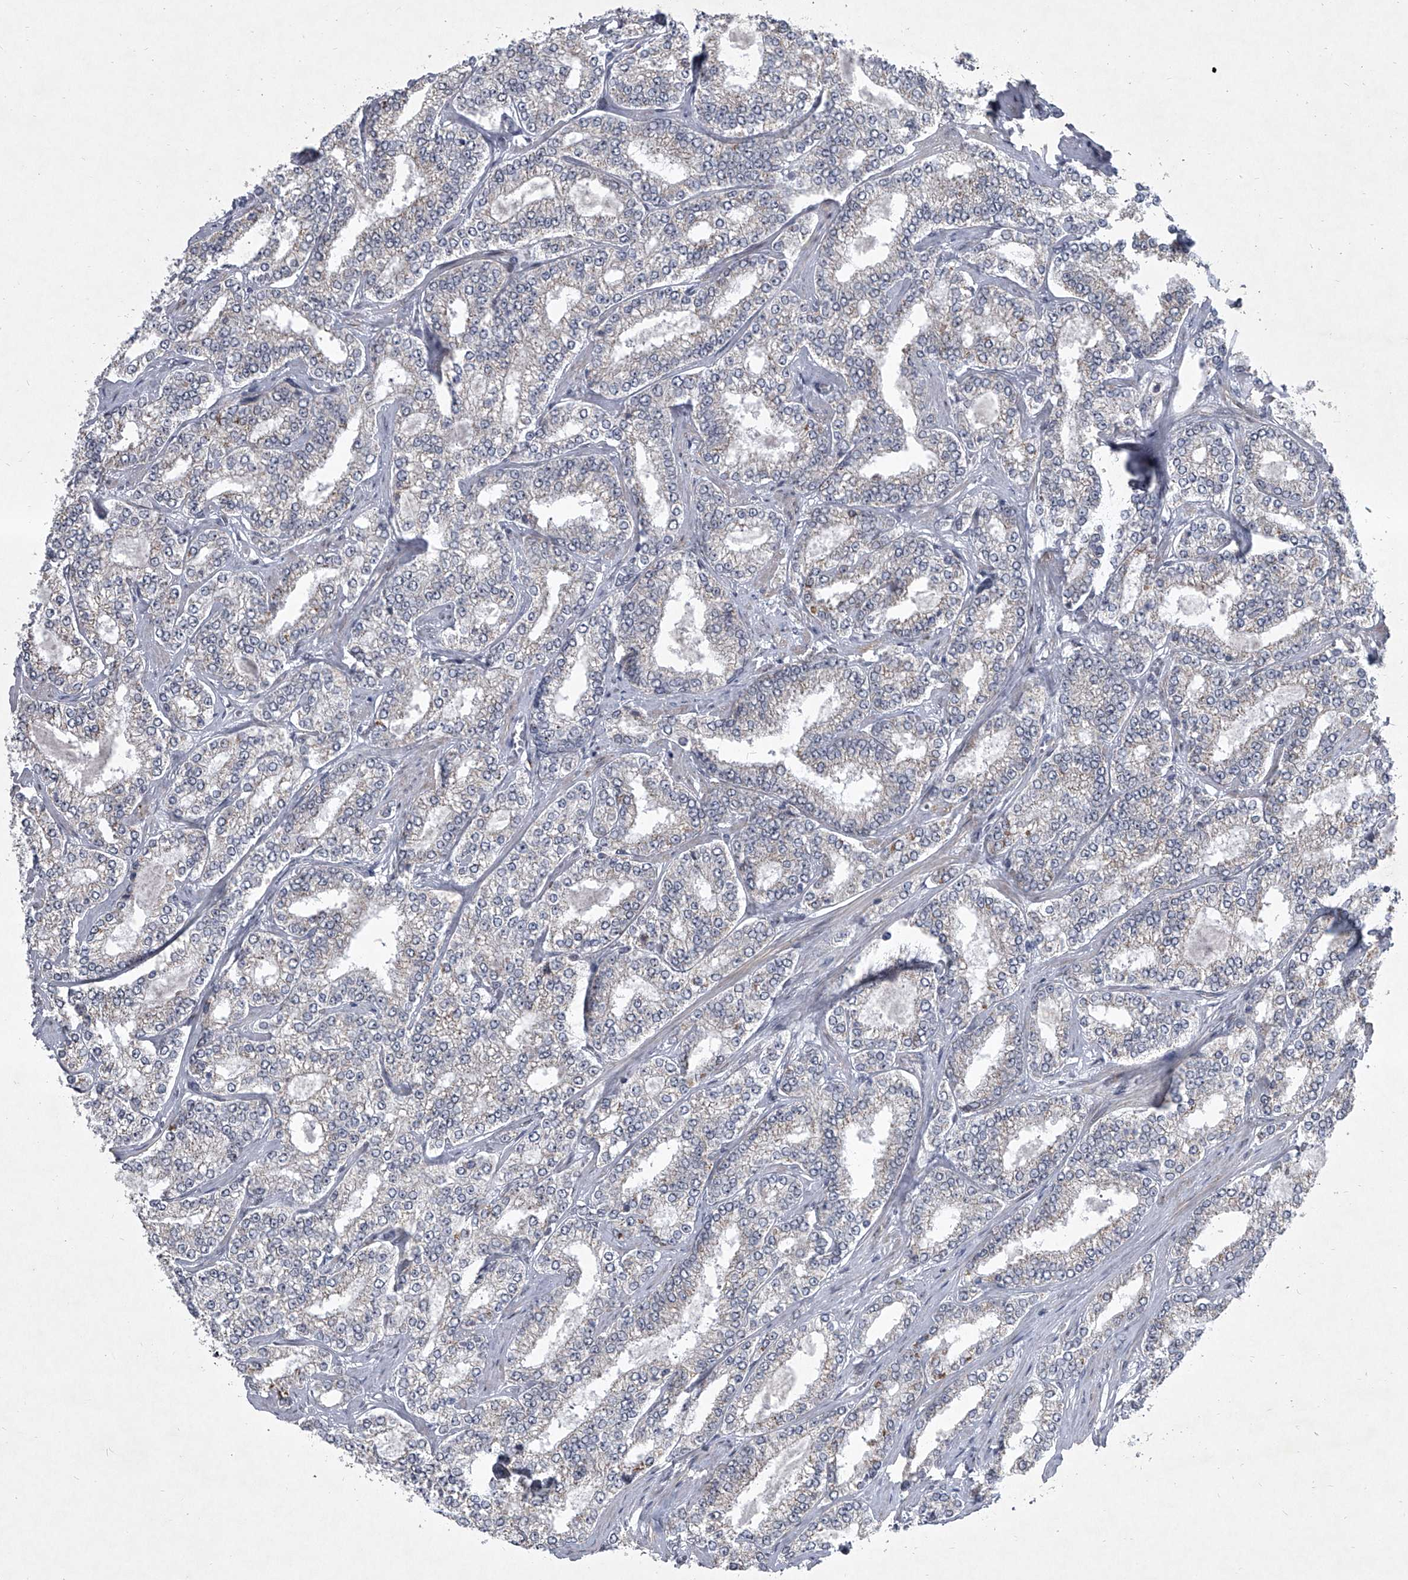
{"staining": {"intensity": "negative", "quantity": "none", "location": "none"}, "tissue": "prostate cancer", "cell_type": "Tumor cells", "image_type": "cancer", "snomed": [{"axis": "morphology", "description": "Normal tissue, NOS"}, {"axis": "morphology", "description": "Adenocarcinoma, High grade"}, {"axis": "topography", "description": "Prostate"}], "caption": "An immunohistochemistry histopathology image of prostate cancer (high-grade adenocarcinoma) is shown. There is no staining in tumor cells of prostate cancer (high-grade adenocarcinoma).", "gene": "MLLT1", "patient": {"sex": "male", "age": 83}}